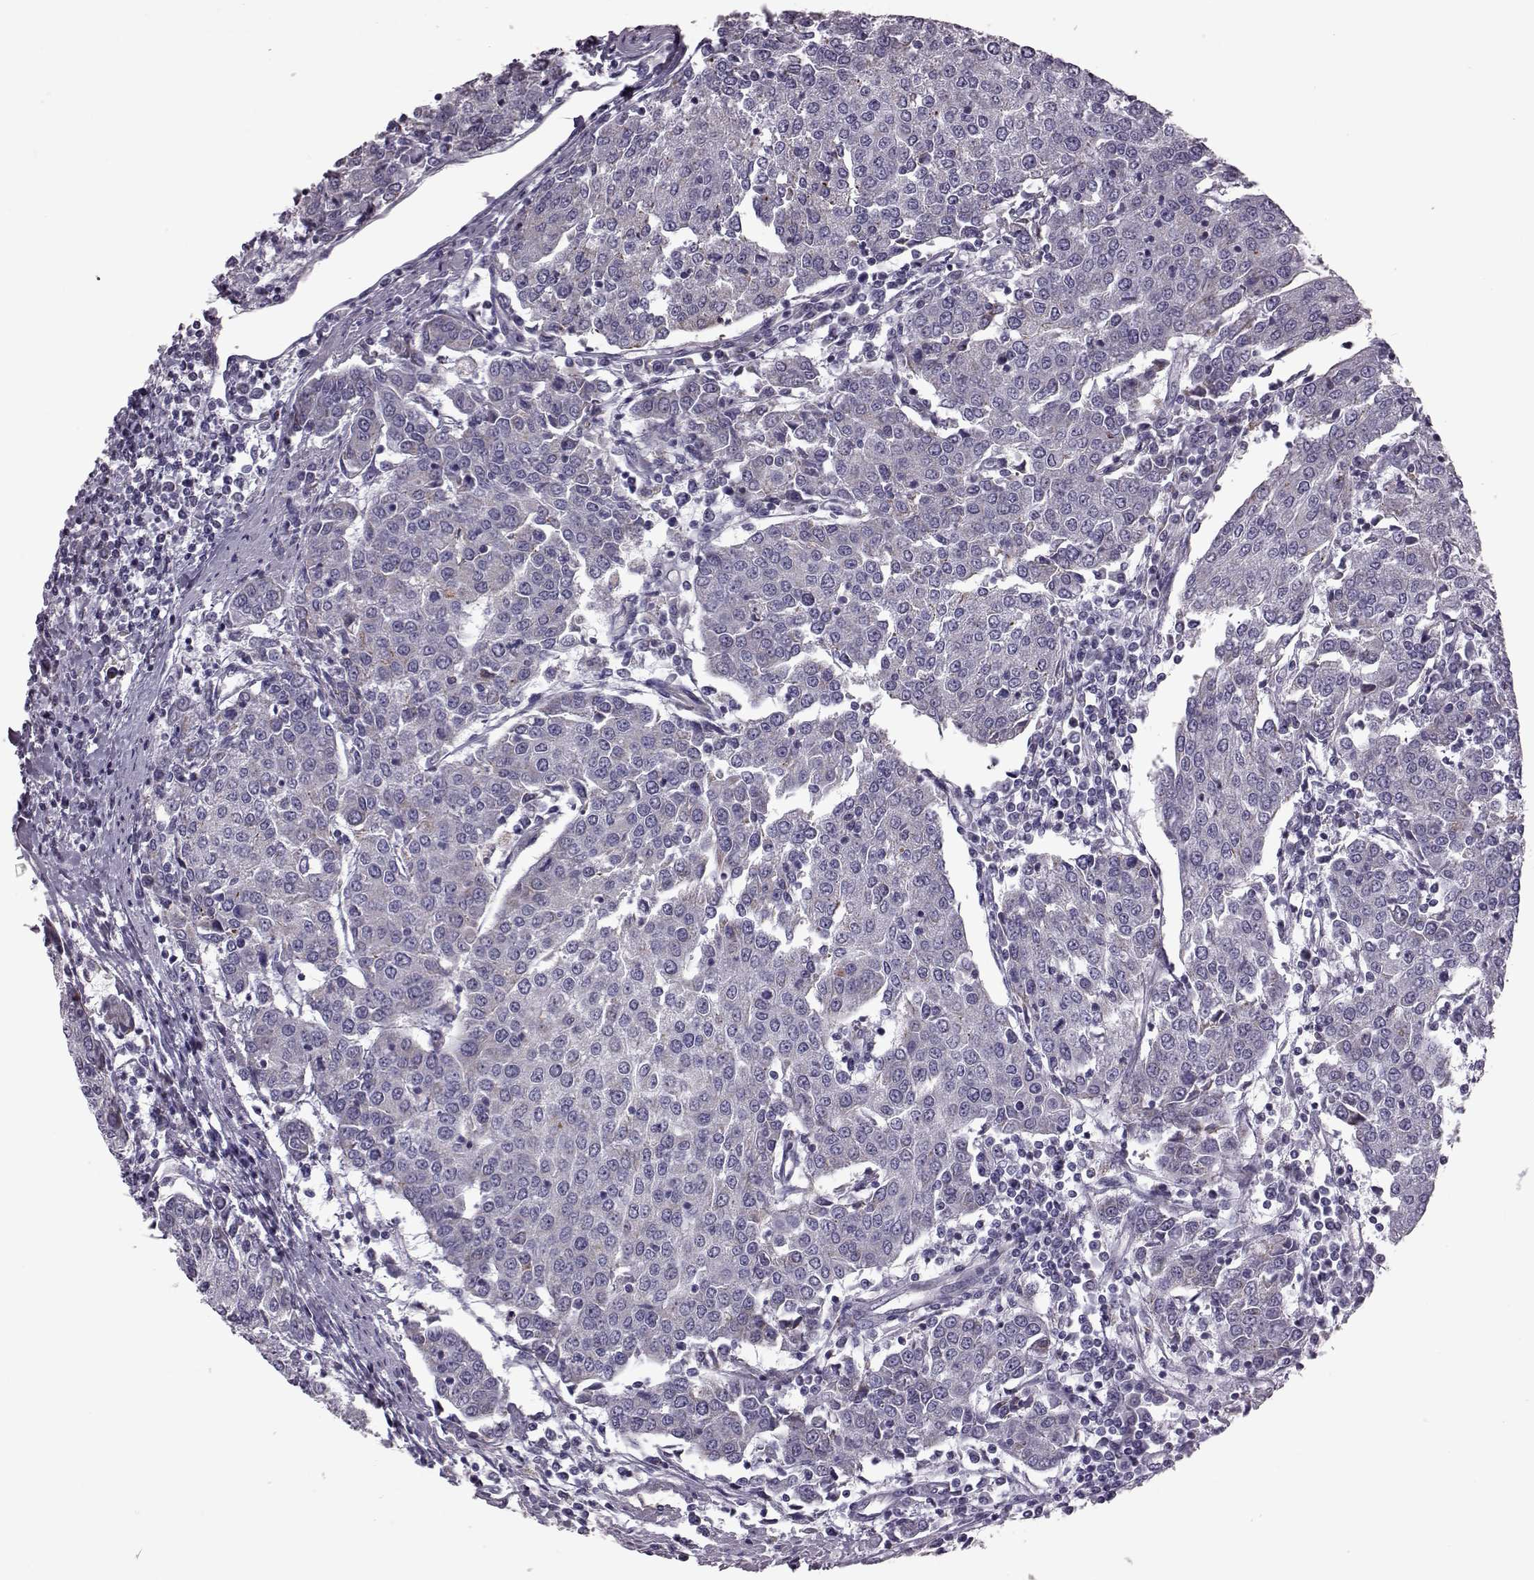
{"staining": {"intensity": "moderate", "quantity": "<25%", "location": "cytoplasmic/membranous"}, "tissue": "urothelial cancer", "cell_type": "Tumor cells", "image_type": "cancer", "snomed": [{"axis": "morphology", "description": "Urothelial carcinoma, High grade"}, {"axis": "topography", "description": "Urinary bladder"}], "caption": "The immunohistochemical stain labels moderate cytoplasmic/membranous staining in tumor cells of urothelial cancer tissue. (DAB (3,3'-diaminobenzidine) IHC with brightfield microscopy, high magnification).", "gene": "RIMS2", "patient": {"sex": "female", "age": 85}}